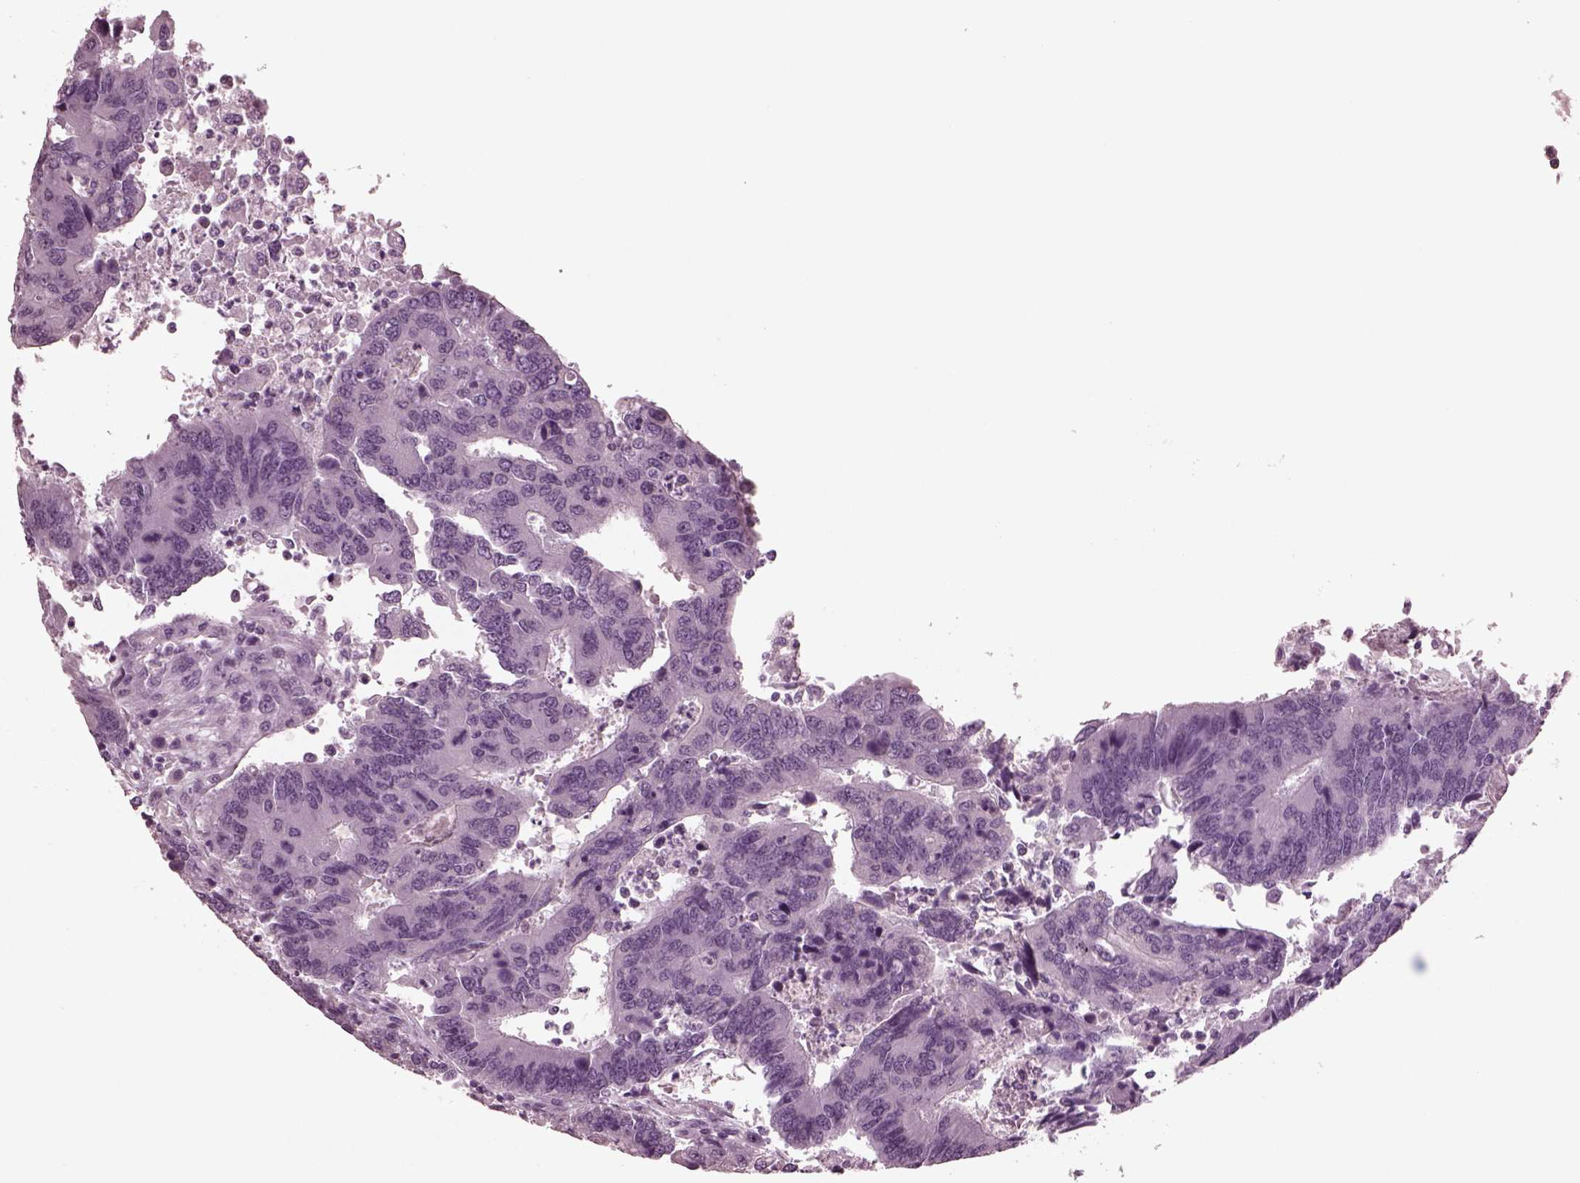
{"staining": {"intensity": "negative", "quantity": "none", "location": "none"}, "tissue": "colorectal cancer", "cell_type": "Tumor cells", "image_type": "cancer", "snomed": [{"axis": "morphology", "description": "Adenocarcinoma, NOS"}, {"axis": "topography", "description": "Colon"}], "caption": "Tumor cells are negative for brown protein staining in adenocarcinoma (colorectal).", "gene": "MIB2", "patient": {"sex": "female", "age": 67}}